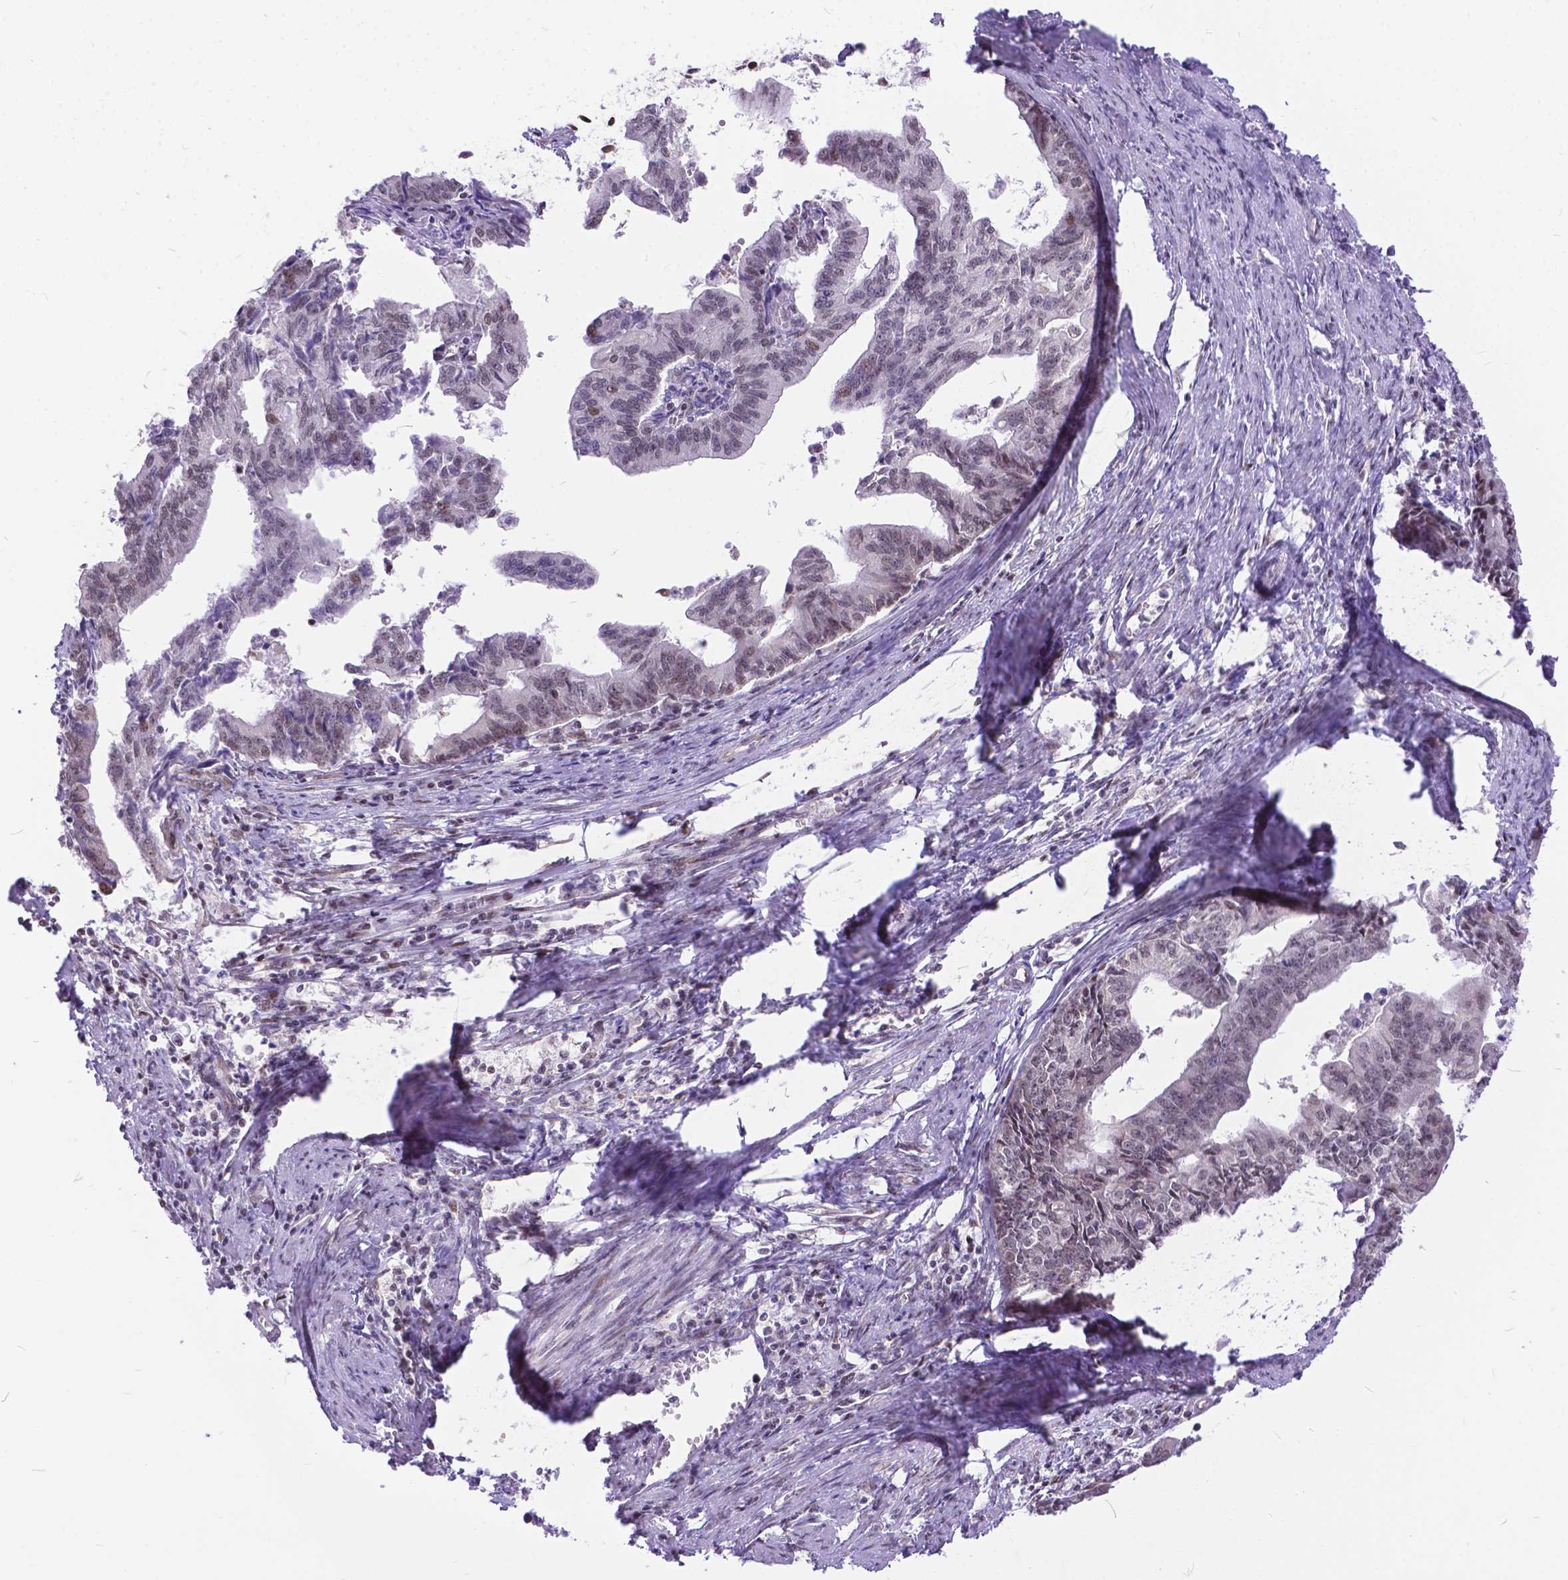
{"staining": {"intensity": "weak", "quantity": "25%-75%", "location": "cytoplasmic/membranous,nuclear"}, "tissue": "endometrial cancer", "cell_type": "Tumor cells", "image_type": "cancer", "snomed": [{"axis": "morphology", "description": "Adenocarcinoma, NOS"}, {"axis": "topography", "description": "Endometrium"}], "caption": "This micrograph exhibits endometrial adenocarcinoma stained with IHC to label a protein in brown. The cytoplasmic/membranous and nuclear of tumor cells show weak positivity for the protein. Nuclei are counter-stained blue.", "gene": "FAM124B", "patient": {"sex": "female", "age": 65}}